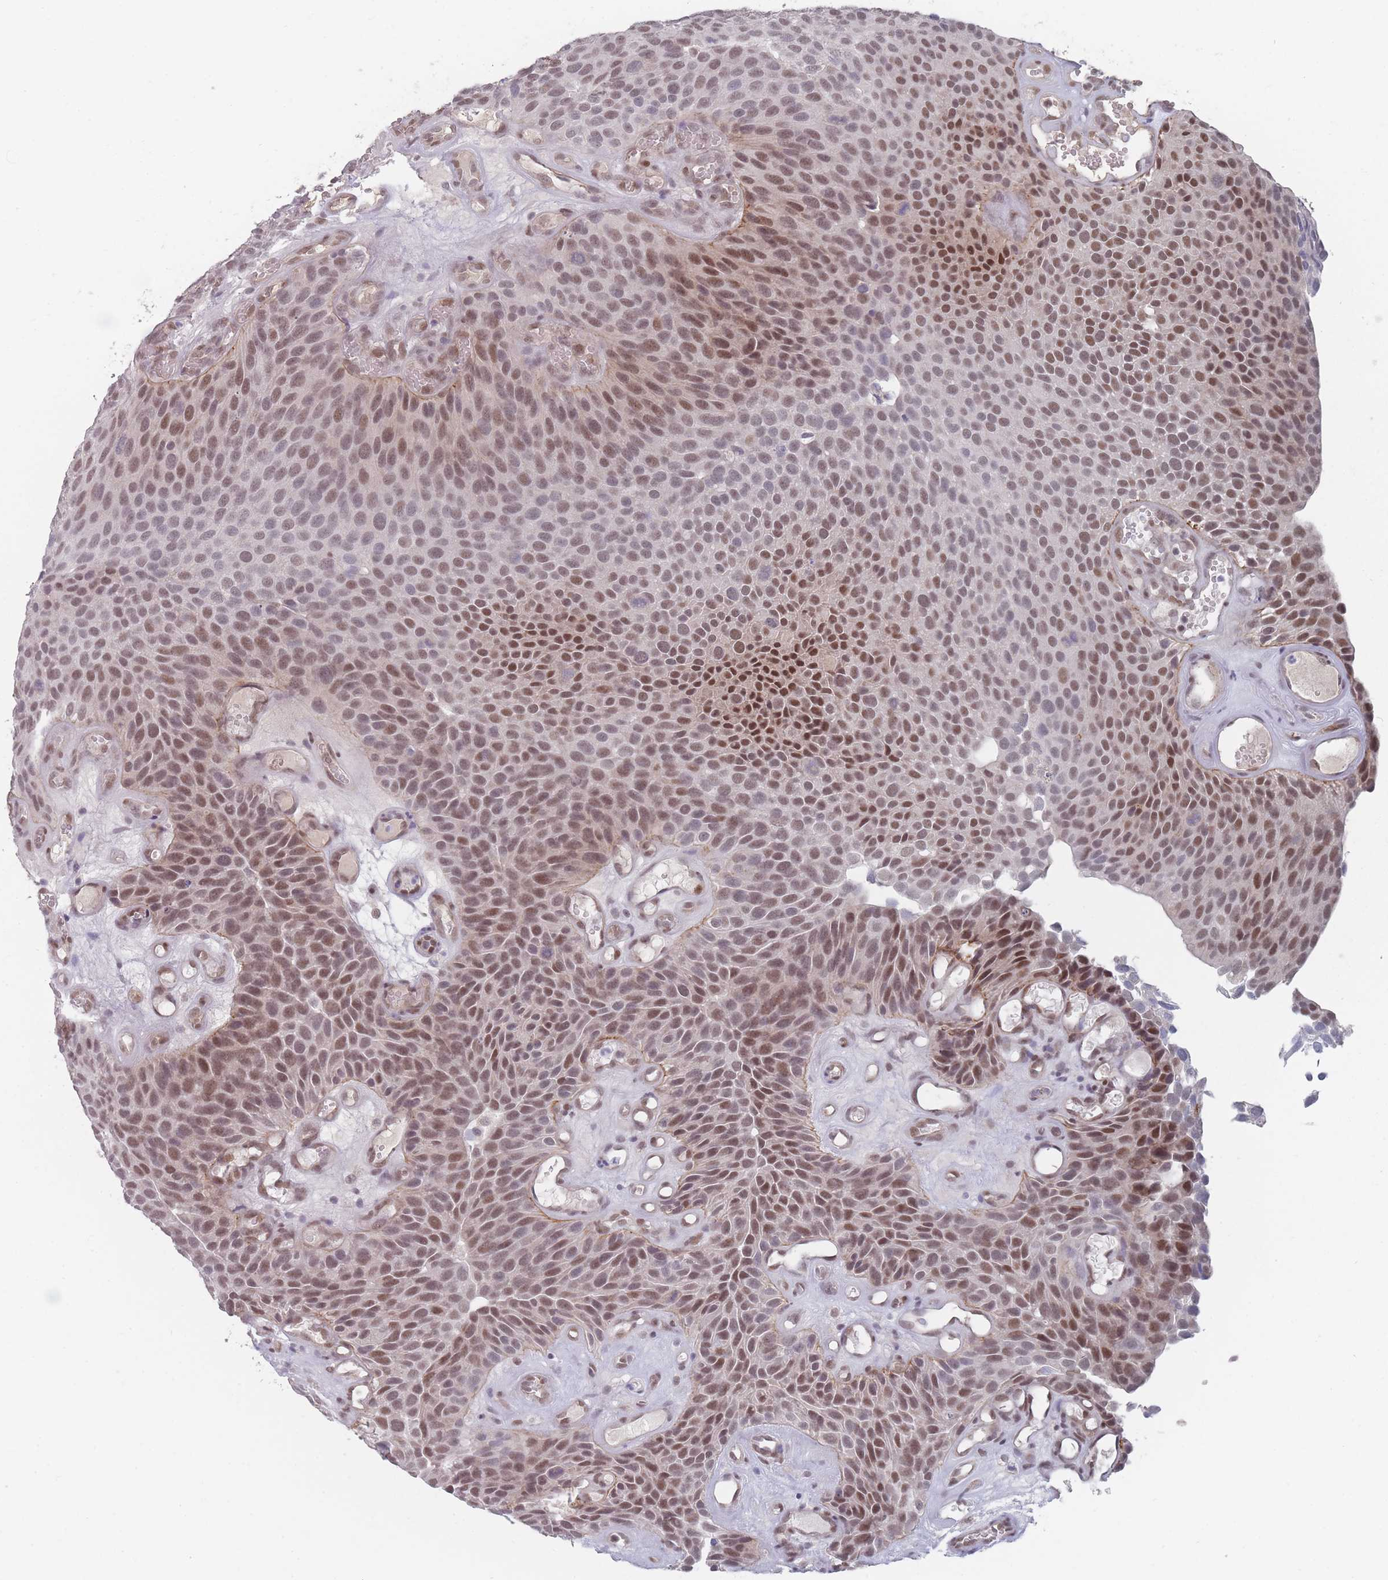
{"staining": {"intensity": "moderate", "quantity": ">75%", "location": "nuclear"}, "tissue": "urothelial cancer", "cell_type": "Tumor cells", "image_type": "cancer", "snomed": [{"axis": "morphology", "description": "Urothelial carcinoma, Low grade"}, {"axis": "topography", "description": "Urinary bladder"}], "caption": "Urothelial carcinoma (low-grade) stained with a brown dye demonstrates moderate nuclear positive expression in approximately >75% of tumor cells.", "gene": "ANKRD10", "patient": {"sex": "male", "age": 89}}